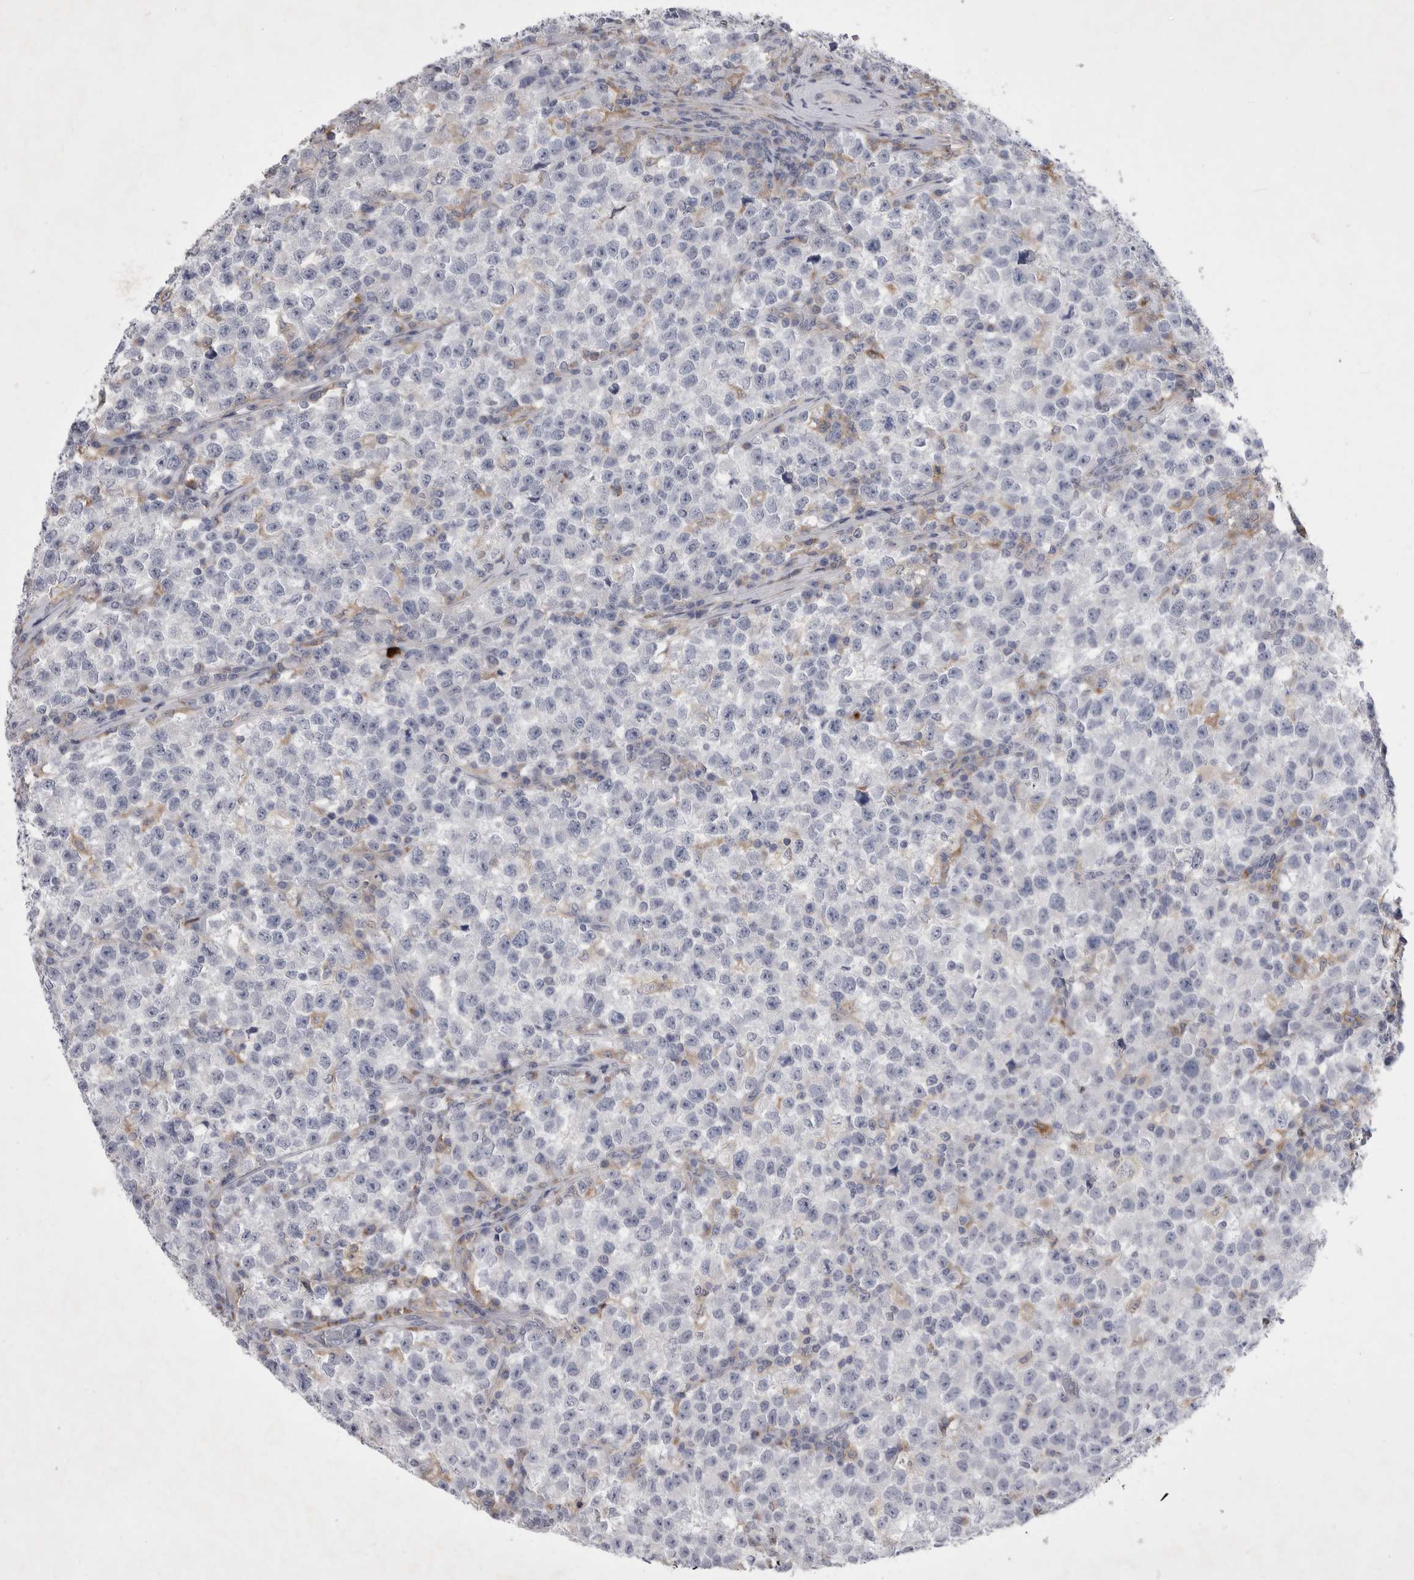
{"staining": {"intensity": "negative", "quantity": "none", "location": "none"}, "tissue": "testis cancer", "cell_type": "Tumor cells", "image_type": "cancer", "snomed": [{"axis": "morphology", "description": "Seminoma, NOS"}, {"axis": "topography", "description": "Testis"}], "caption": "Tumor cells show no significant staining in testis seminoma.", "gene": "SIGLEC10", "patient": {"sex": "male", "age": 22}}